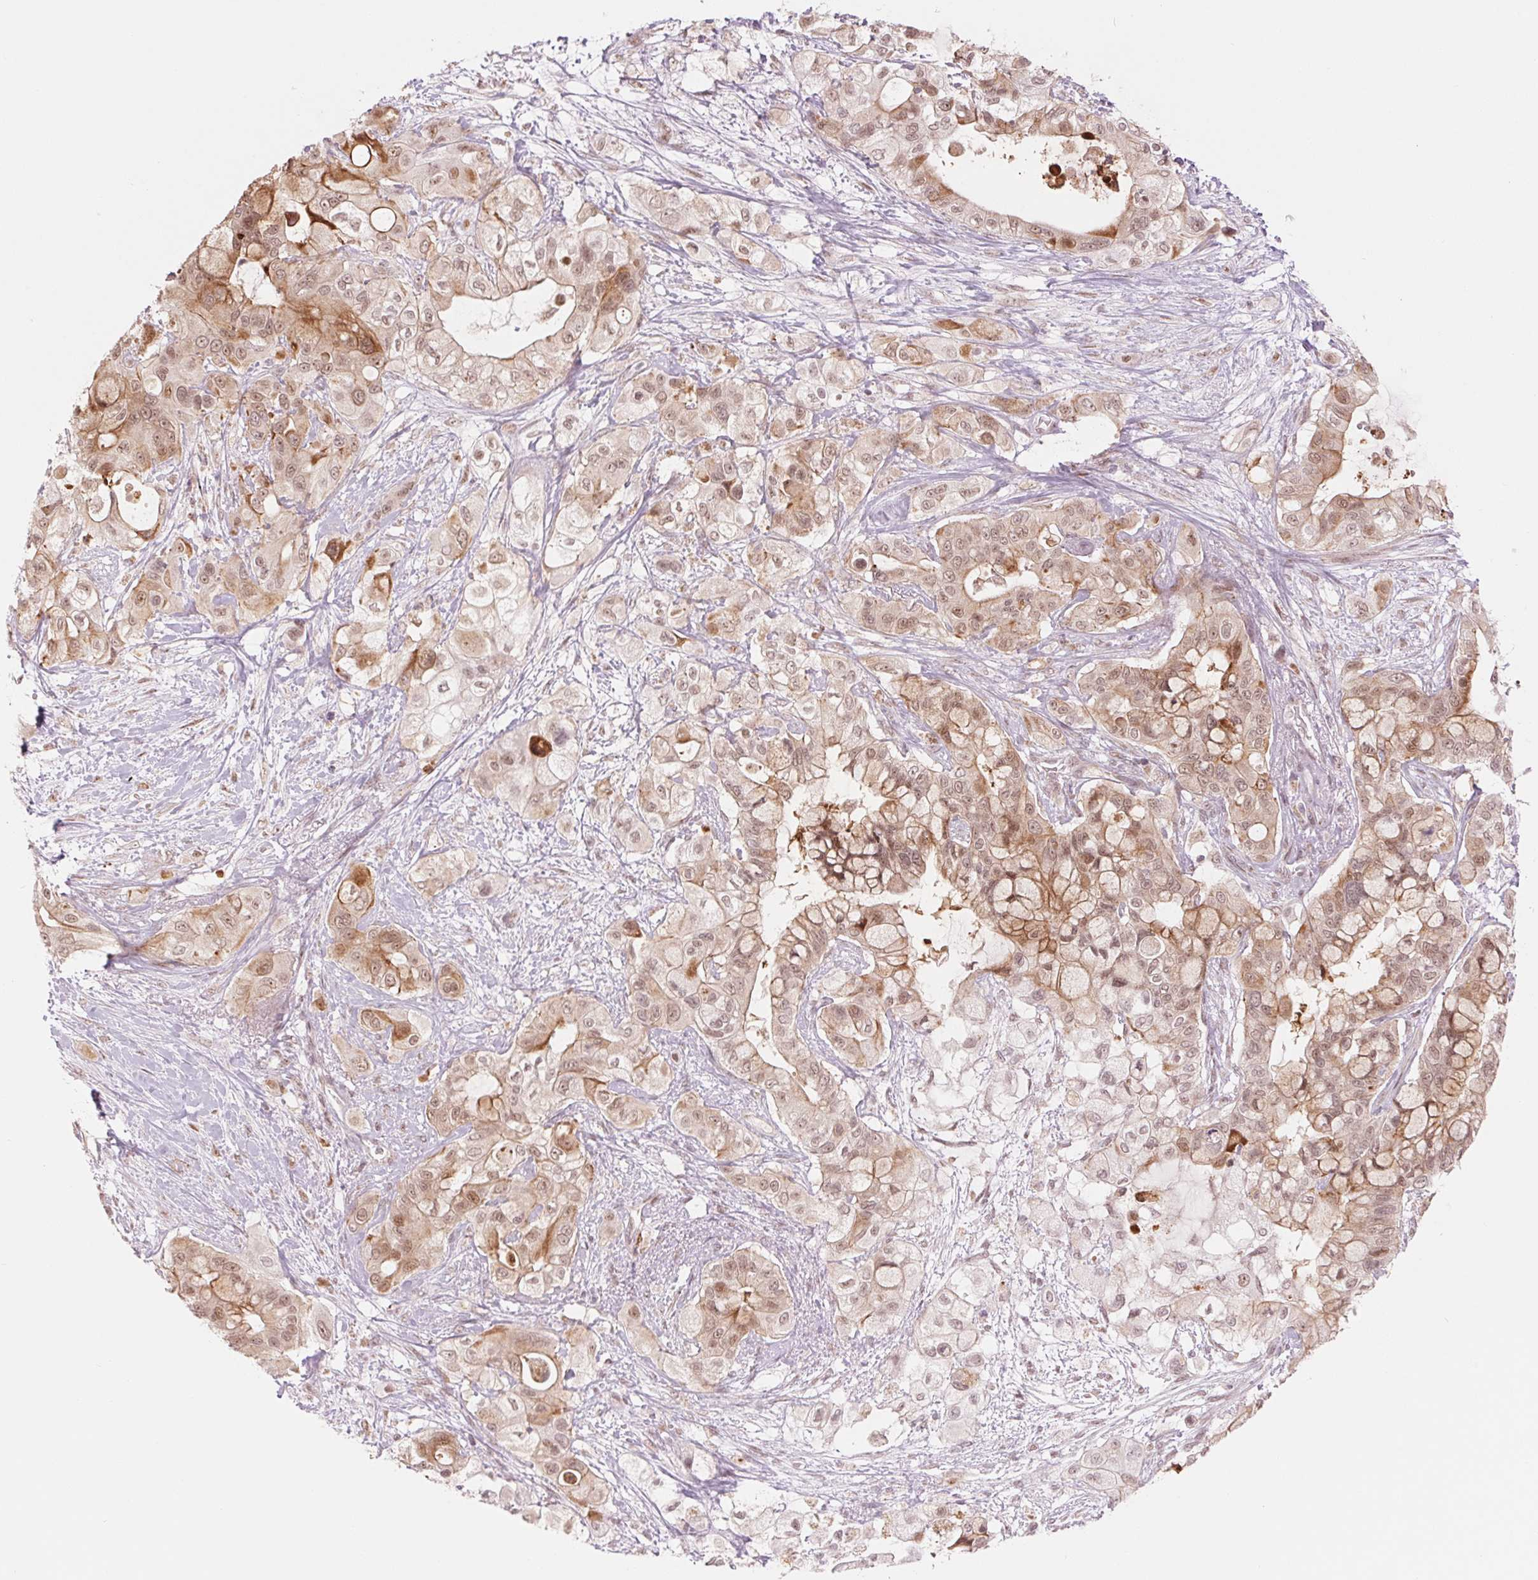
{"staining": {"intensity": "moderate", "quantity": ">75%", "location": "cytoplasmic/membranous,nuclear"}, "tissue": "pancreatic cancer", "cell_type": "Tumor cells", "image_type": "cancer", "snomed": [{"axis": "morphology", "description": "Adenocarcinoma, NOS"}, {"axis": "topography", "description": "Pancreas"}], "caption": "There is medium levels of moderate cytoplasmic/membranous and nuclear staining in tumor cells of adenocarcinoma (pancreatic), as demonstrated by immunohistochemical staining (brown color).", "gene": "ARHGAP32", "patient": {"sex": "male", "age": 71}}